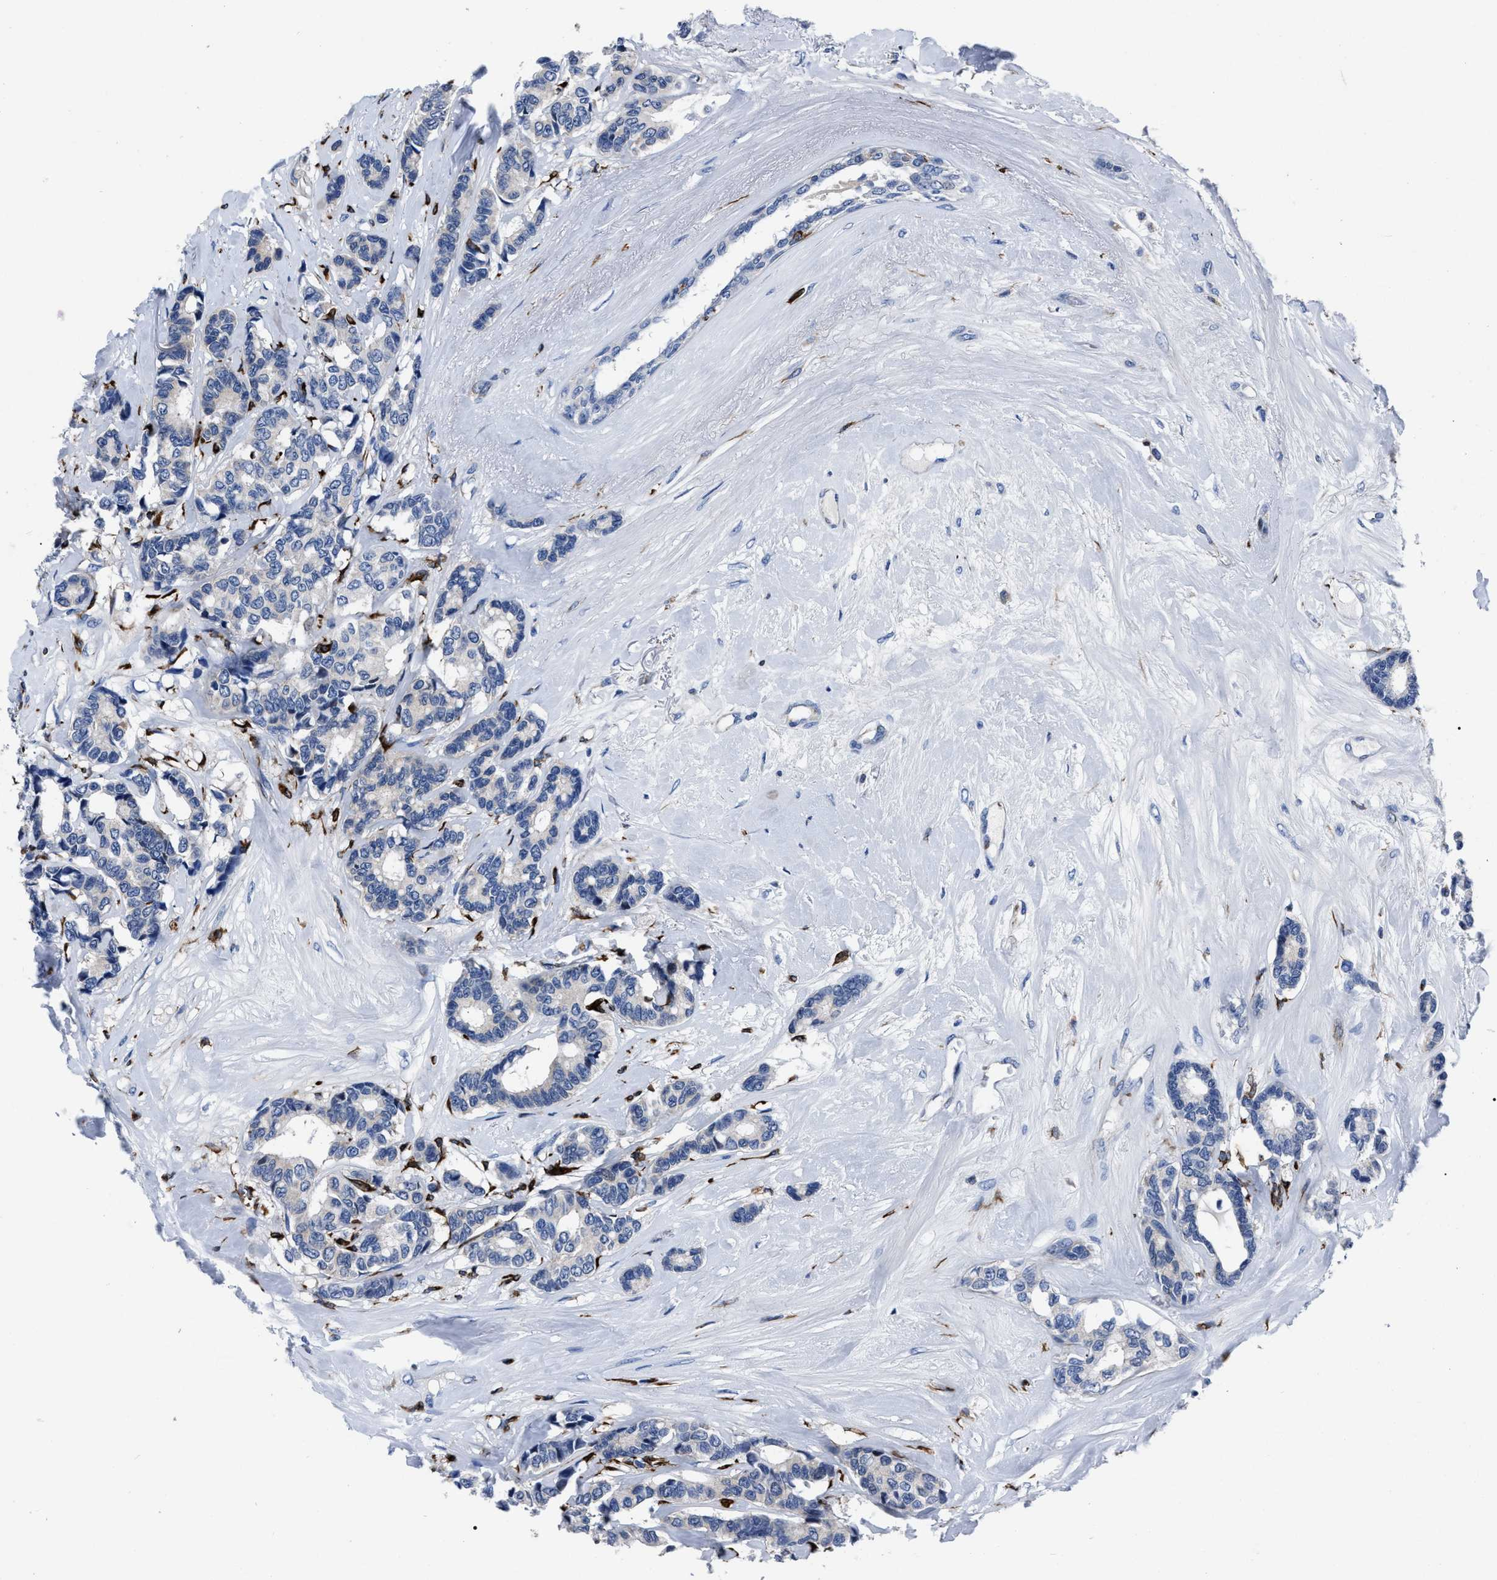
{"staining": {"intensity": "negative", "quantity": "none", "location": "none"}, "tissue": "breast cancer", "cell_type": "Tumor cells", "image_type": "cancer", "snomed": [{"axis": "morphology", "description": "Duct carcinoma"}, {"axis": "topography", "description": "Breast"}], "caption": "An image of breast cancer stained for a protein displays no brown staining in tumor cells.", "gene": "OR10G3", "patient": {"sex": "female", "age": 87}}